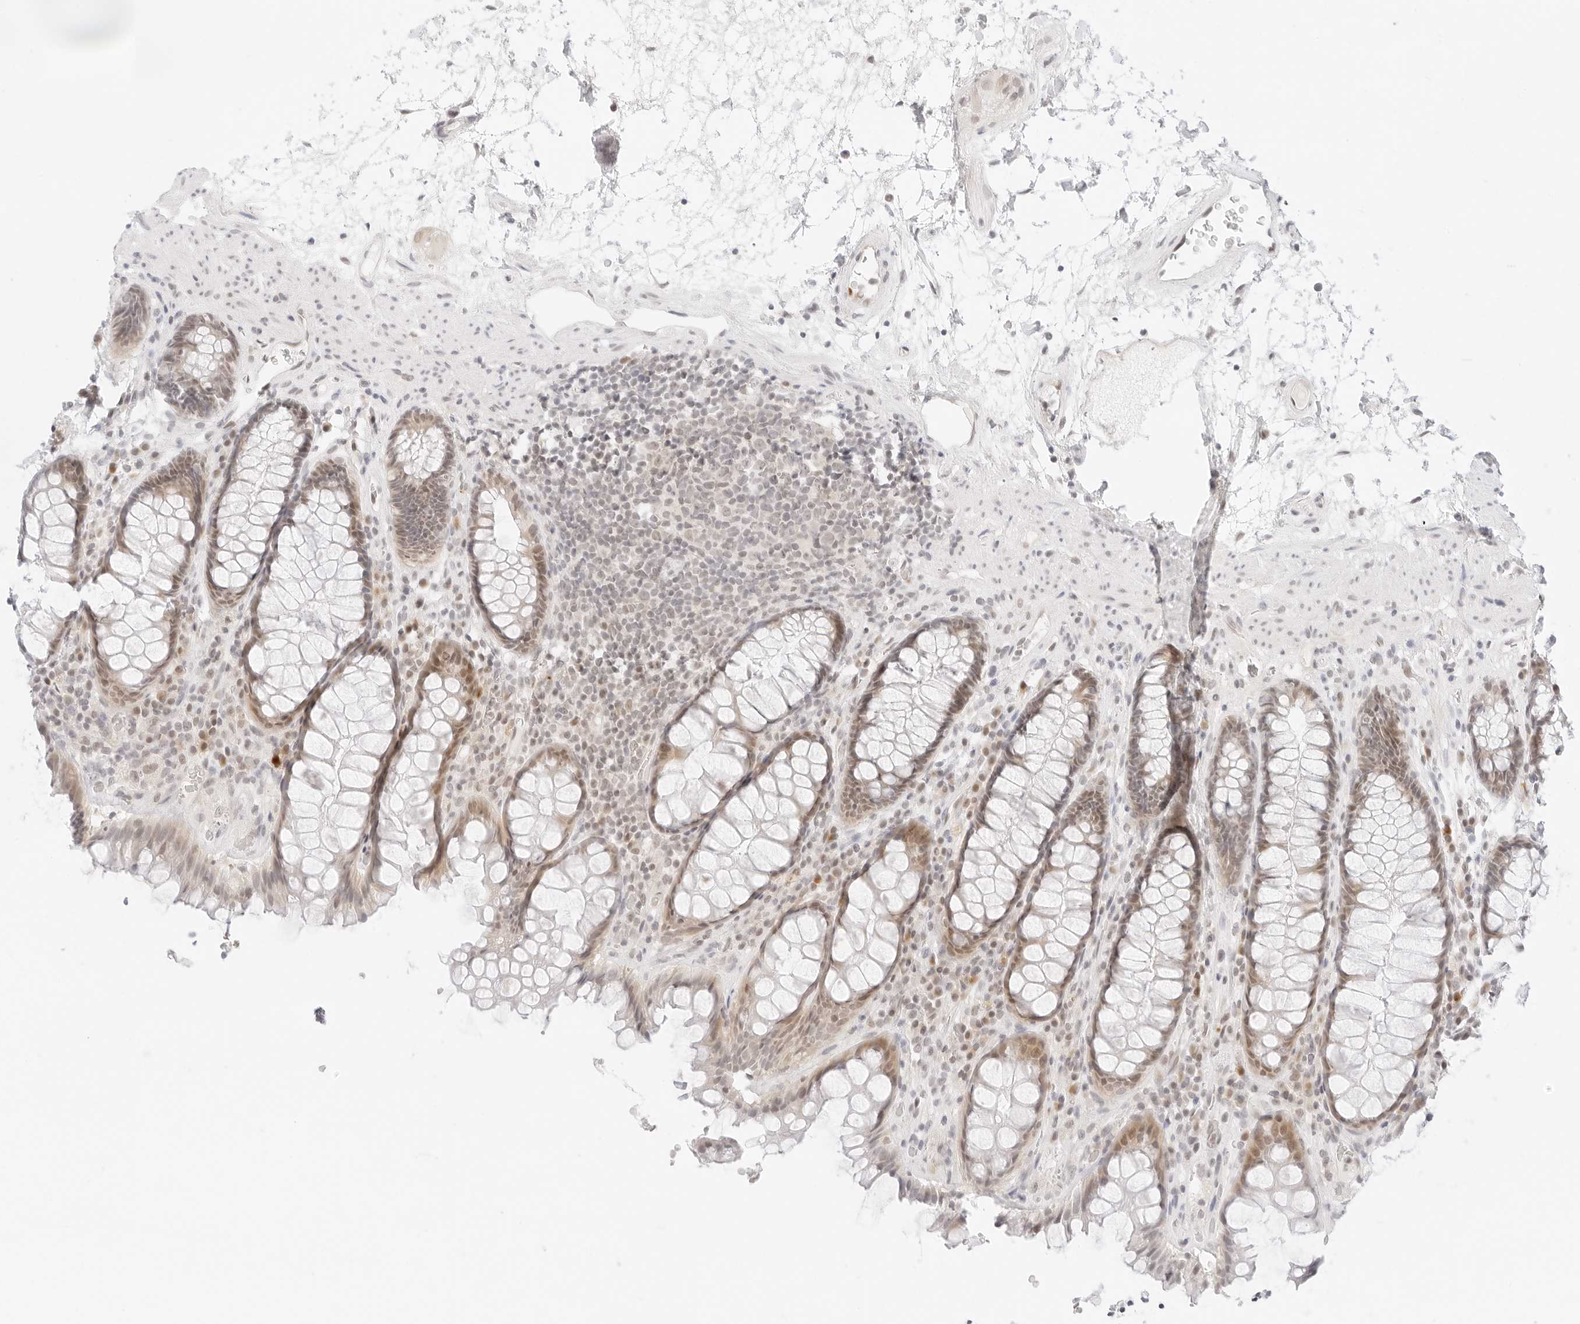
{"staining": {"intensity": "weak", "quantity": "25%-75%", "location": "nuclear"}, "tissue": "rectum", "cell_type": "Glandular cells", "image_type": "normal", "snomed": [{"axis": "morphology", "description": "Normal tissue, NOS"}, {"axis": "topography", "description": "Rectum"}], "caption": "Protein expression analysis of benign human rectum reveals weak nuclear positivity in about 25%-75% of glandular cells. (Brightfield microscopy of DAB IHC at high magnification).", "gene": "POLR3C", "patient": {"sex": "male", "age": 64}}